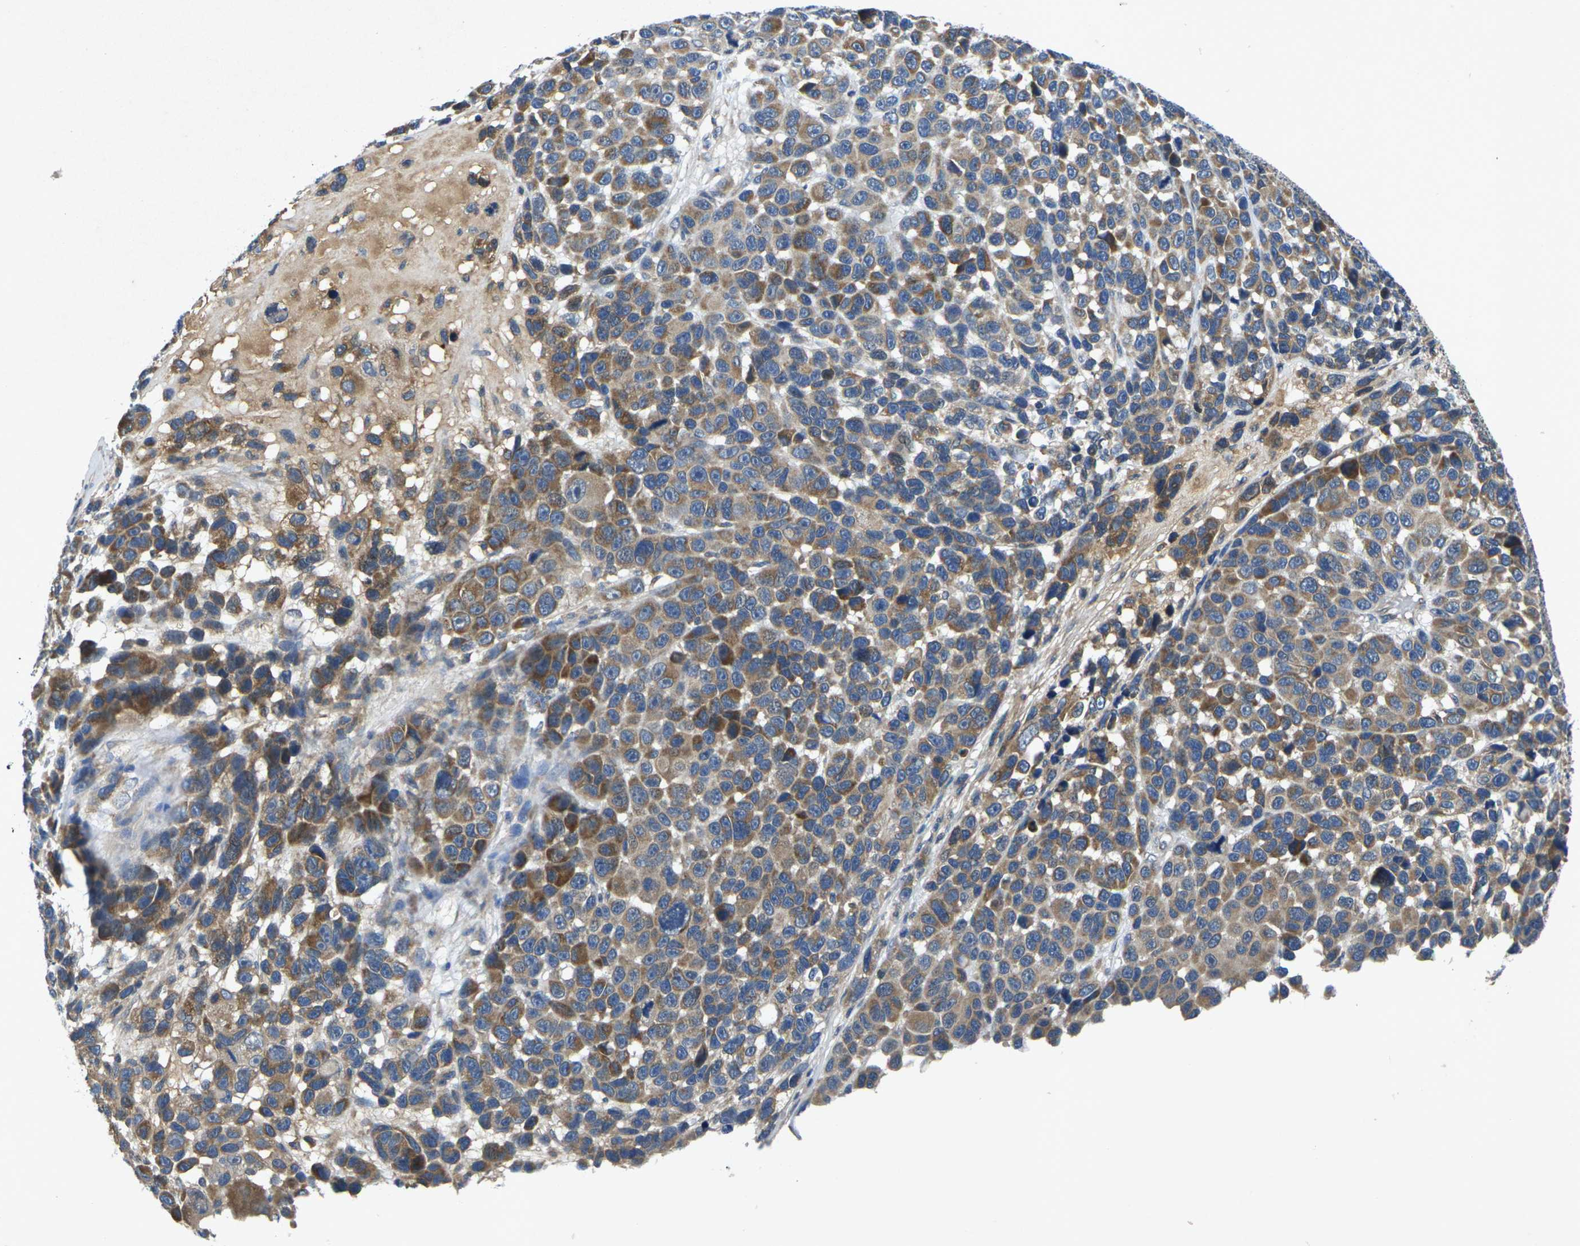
{"staining": {"intensity": "moderate", "quantity": ">75%", "location": "cytoplasmic/membranous"}, "tissue": "melanoma", "cell_type": "Tumor cells", "image_type": "cancer", "snomed": [{"axis": "morphology", "description": "Malignant melanoma, NOS"}, {"axis": "topography", "description": "Skin"}], "caption": "Immunohistochemical staining of malignant melanoma displays moderate cytoplasmic/membranous protein expression in approximately >75% of tumor cells. (DAB (3,3'-diaminobenzidine) IHC, brown staining for protein, blue staining for nuclei).", "gene": "KIF1B", "patient": {"sex": "male", "age": 53}}